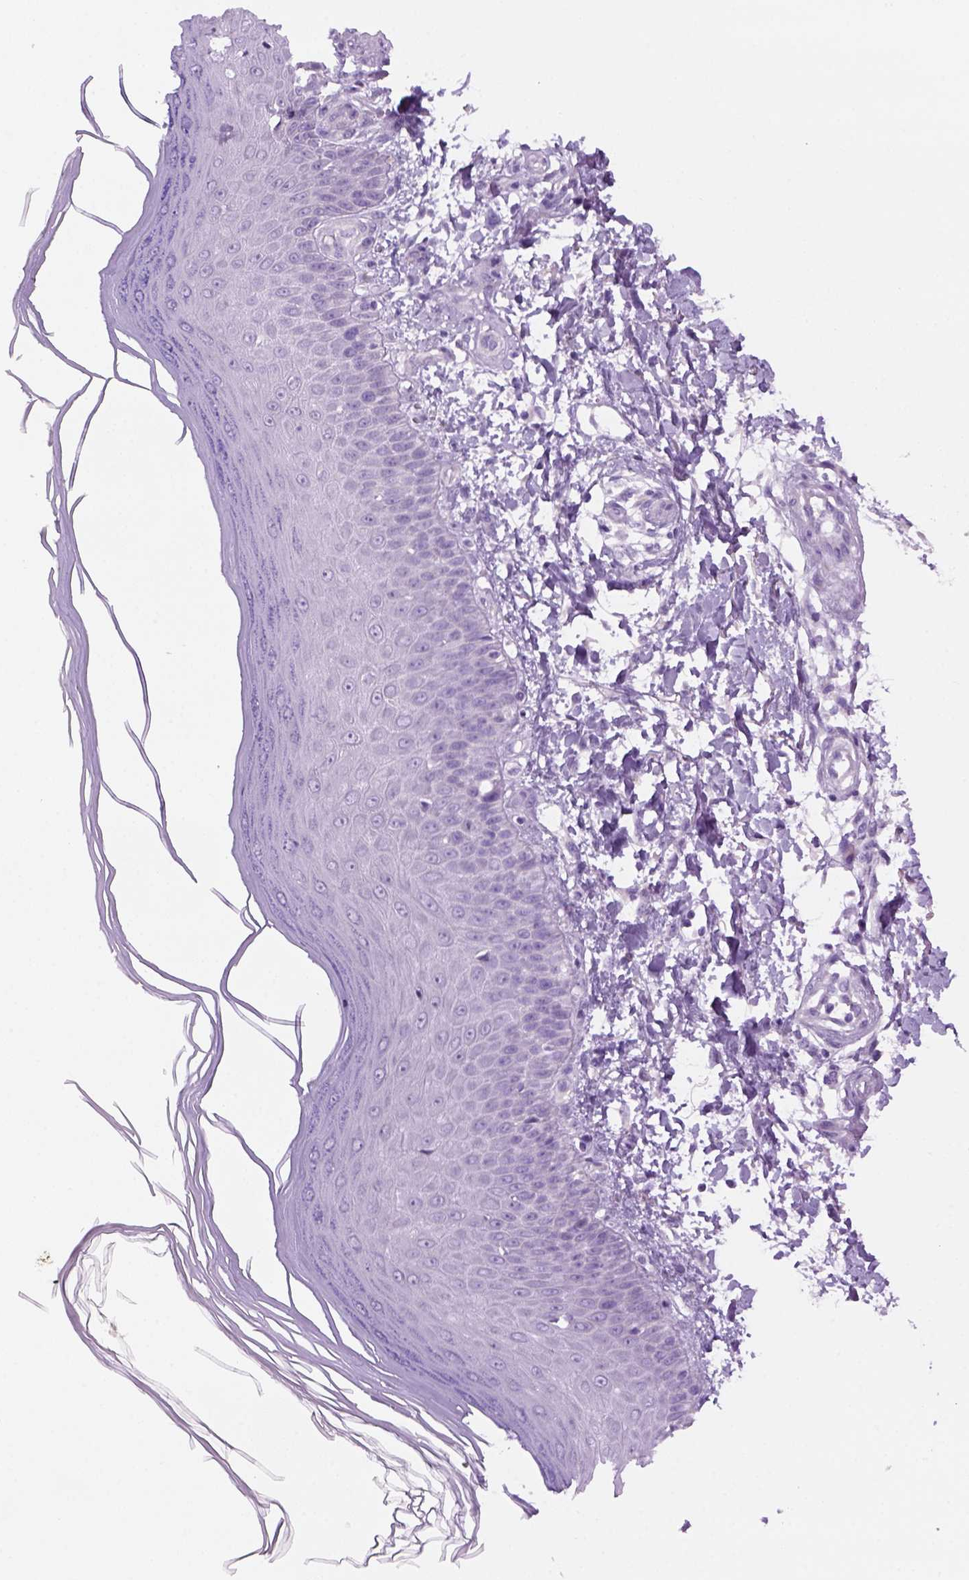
{"staining": {"intensity": "negative", "quantity": "none", "location": "none"}, "tissue": "skin", "cell_type": "Fibroblasts", "image_type": "normal", "snomed": [{"axis": "morphology", "description": "Normal tissue, NOS"}, {"axis": "topography", "description": "Skin"}], "caption": "IHC histopathology image of unremarkable skin: skin stained with DAB (3,3'-diaminobenzidine) exhibits no significant protein staining in fibroblasts.", "gene": "DNAH11", "patient": {"sex": "female", "age": 62}}